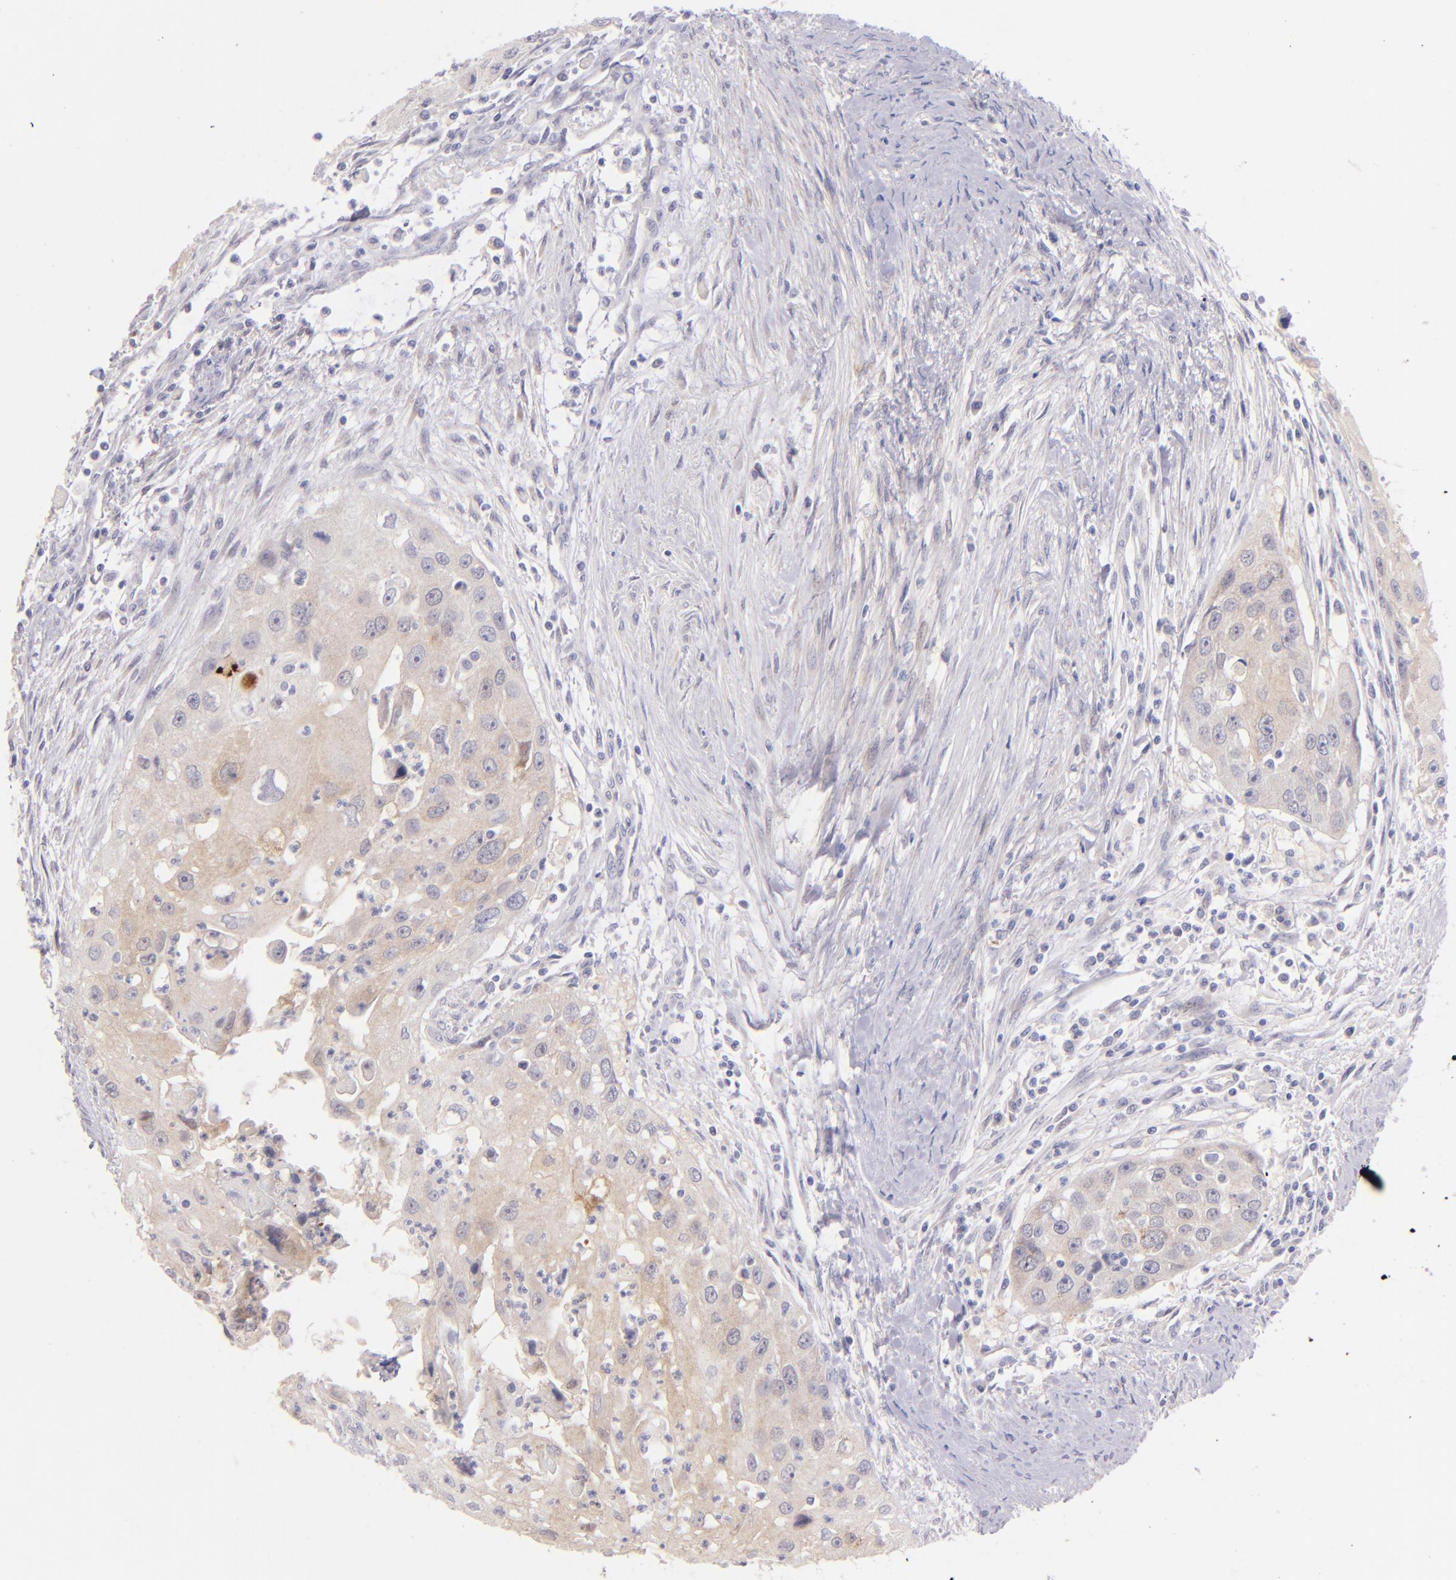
{"staining": {"intensity": "weak", "quantity": ">75%", "location": "cytoplasmic/membranous"}, "tissue": "head and neck cancer", "cell_type": "Tumor cells", "image_type": "cancer", "snomed": [{"axis": "morphology", "description": "Squamous cell carcinoma, NOS"}, {"axis": "topography", "description": "Head-Neck"}], "caption": "DAB immunohistochemical staining of human squamous cell carcinoma (head and neck) exhibits weak cytoplasmic/membranous protein expression in about >75% of tumor cells.", "gene": "SH2D4A", "patient": {"sex": "male", "age": 64}}